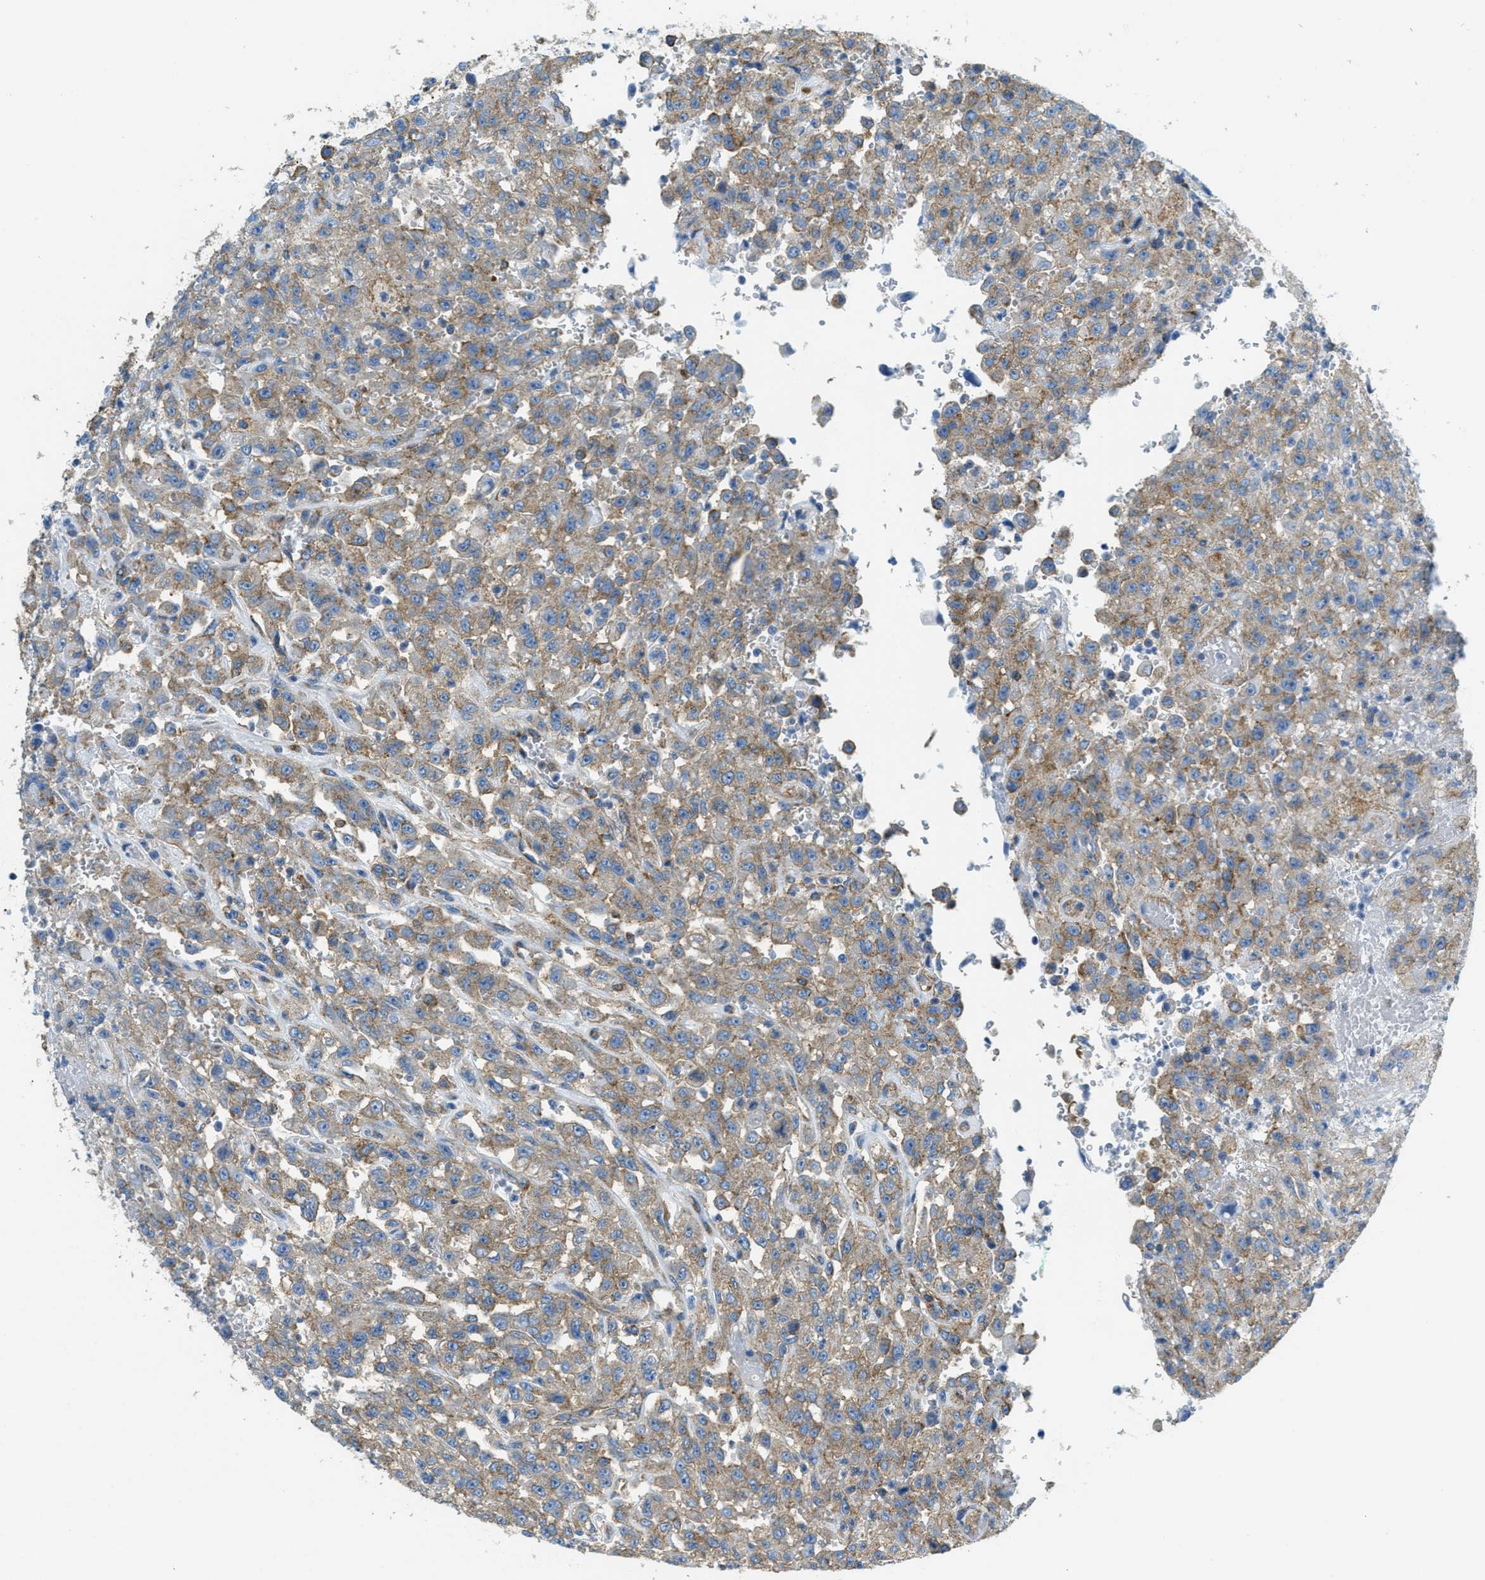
{"staining": {"intensity": "moderate", "quantity": "25%-75%", "location": "cytoplasmic/membranous"}, "tissue": "urothelial cancer", "cell_type": "Tumor cells", "image_type": "cancer", "snomed": [{"axis": "morphology", "description": "Urothelial carcinoma, High grade"}, {"axis": "topography", "description": "Urinary bladder"}], "caption": "This micrograph demonstrates immunohistochemistry (IHC) staining of urothelial cancer, with medium moderate cytoplasmic/membranous expression in approximately 25%-75% of tumor cells.", "gene": "AP2B1", "patient": {"sex": "male", "age": 46}}